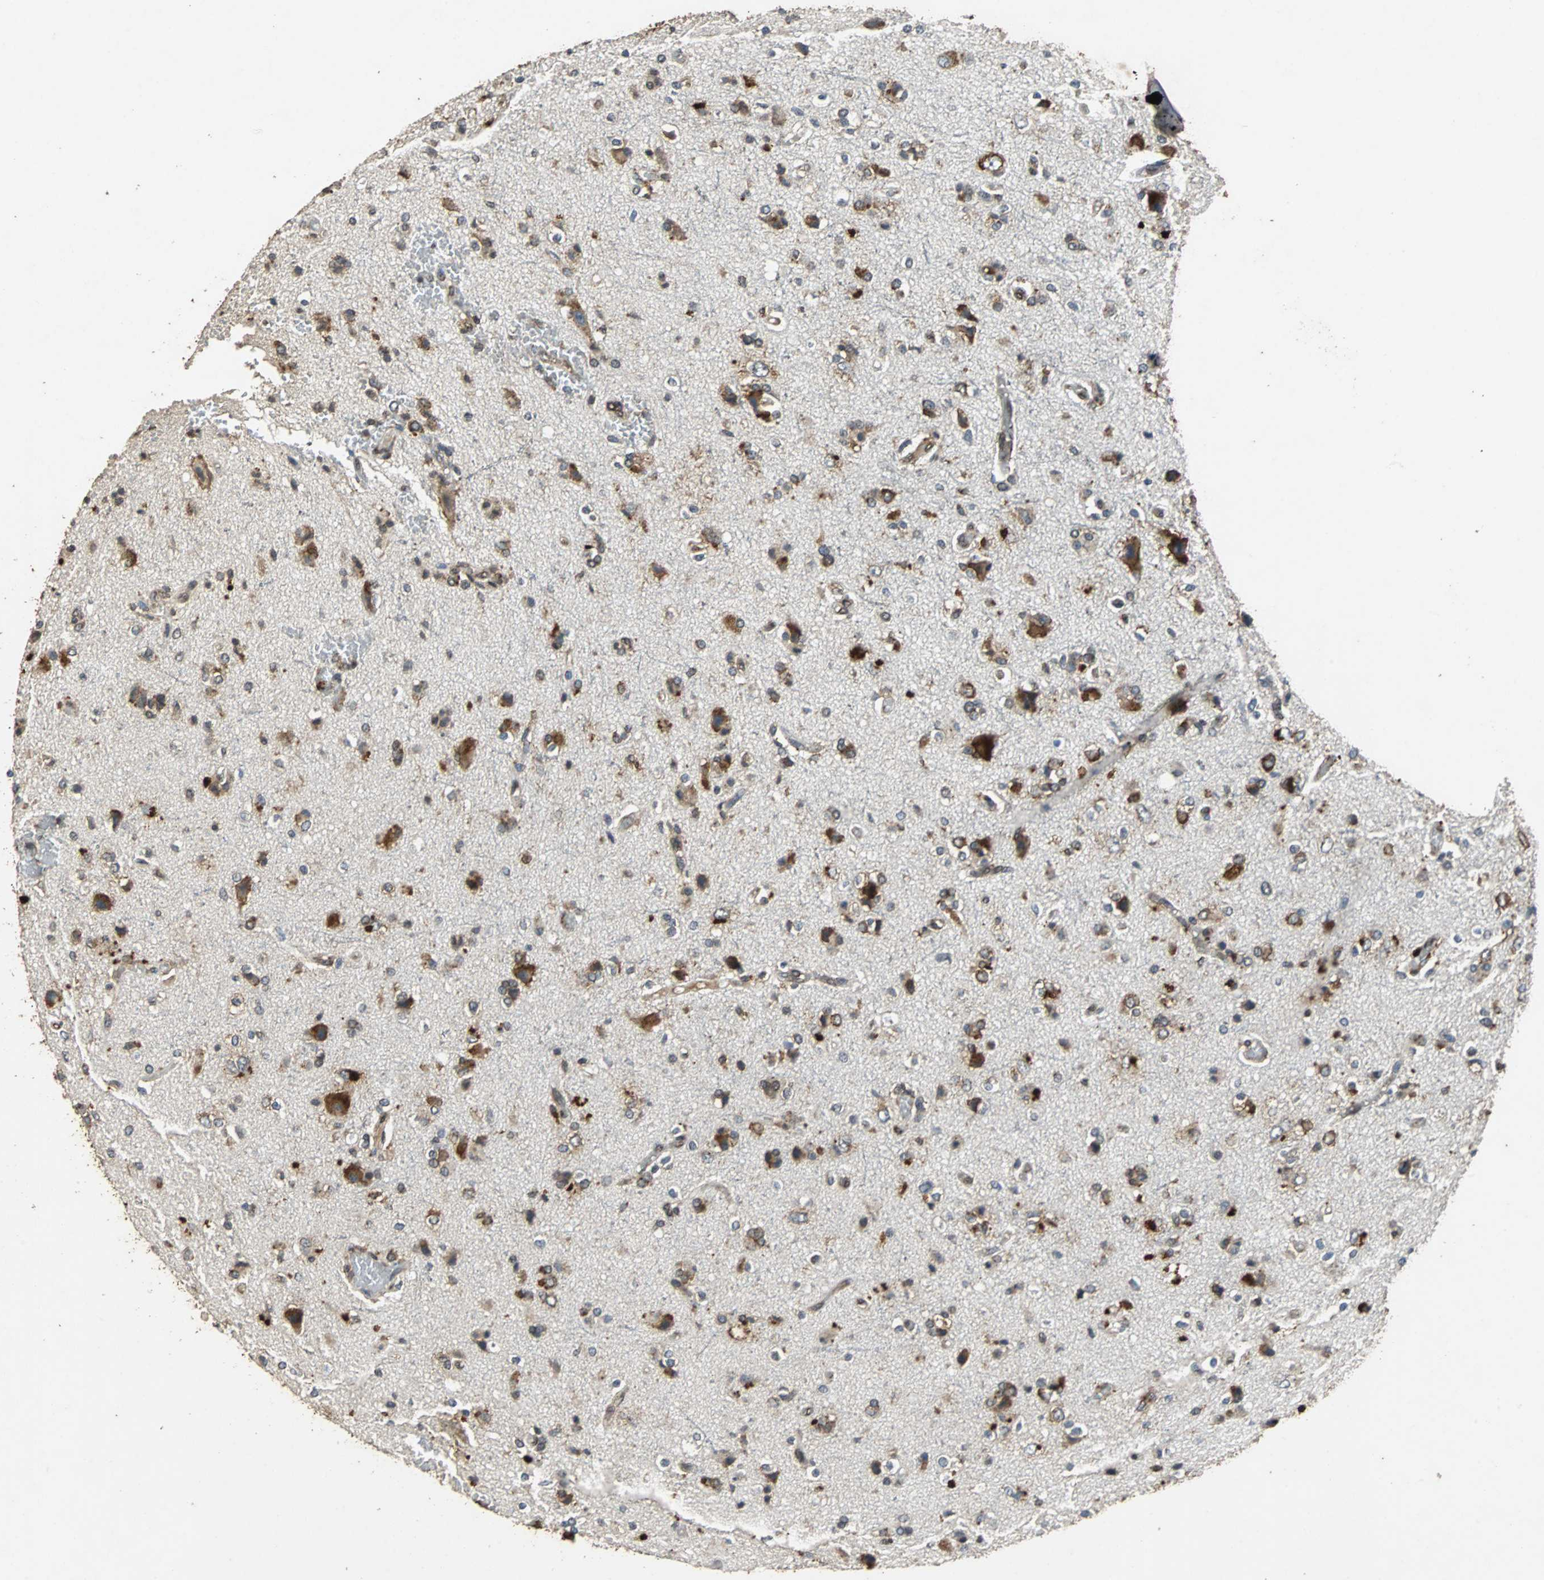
{"staining": {"intensity": "strong", "quantity": ">75%", "location": "cytoplasmic/membranous"}, "tissue": "glioma", "cell_type": "Tumor cells", "image_type": "cancer", "snomed": [{"axis": "morphology", "description": "Glioma, malignant, High grade"}, {"axis": "topography", "description": "Brain"}], "caption": "Human high-grade glioma (malignant) stained with a brown dye reveals strong cytoplasmic/membranous positive expression in about >75% of tumor cells.", "gene": "NAA10", "patient": {"sex": "male", "age": 47}}